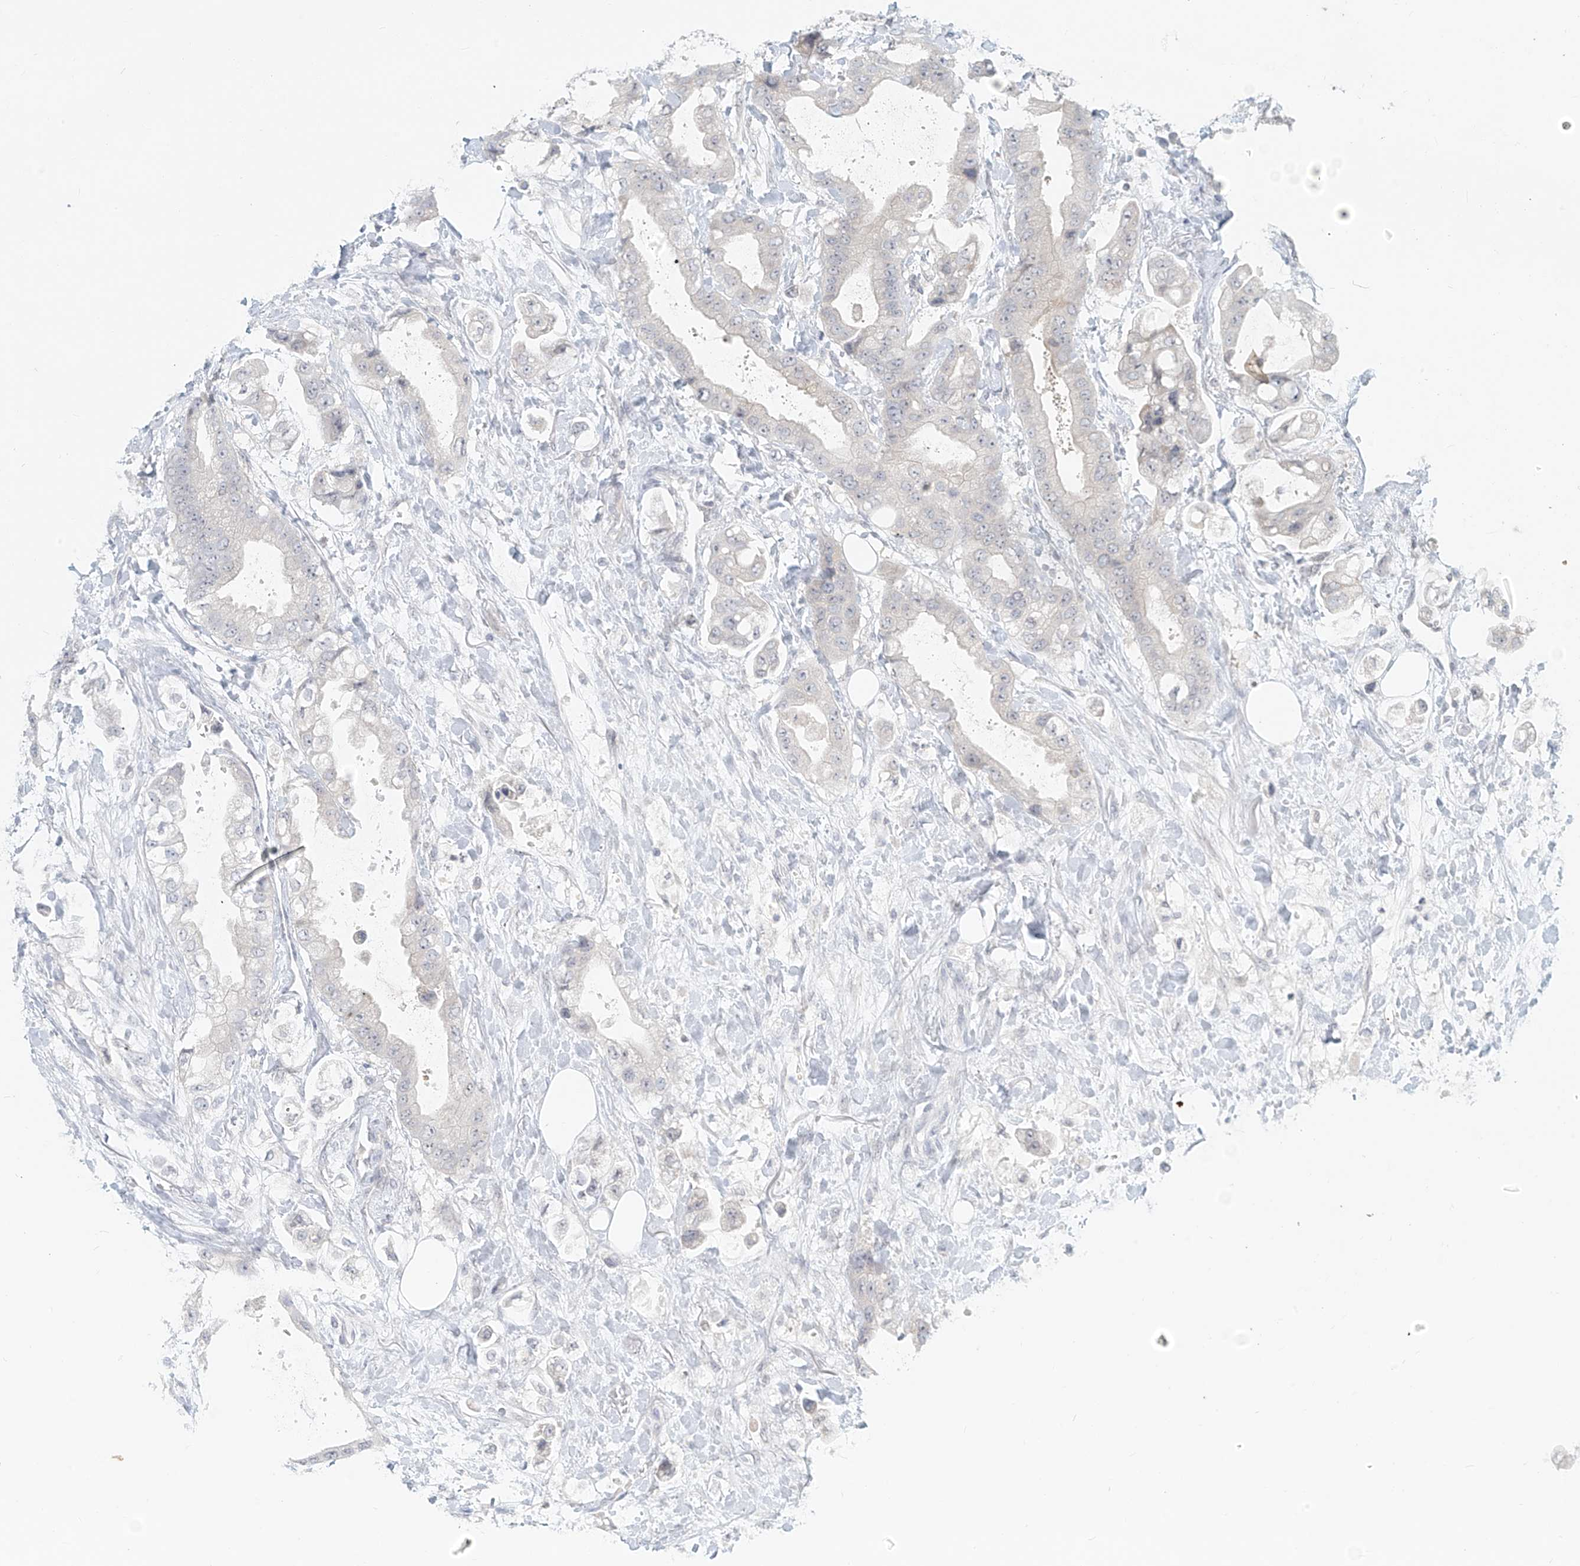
{"staining": {"intensity": "negative", "quantity": "none", "location": "none"}, "tissue": "stomach cancer", "cell_type": "Tumor cells", "image_type": "cancer", "snomed": [{"axis": "morphology", "description": "Adenocarcinoma, NOS"}, {"axis": "topography", "description": "Stomach"}], "caption": "This is an immunohistochemistry histopathology image of stomach cancer. There is no staining in tumor cells.", "gene": "OSBPL7", "patient": {"sex": "male", "age": 62}}